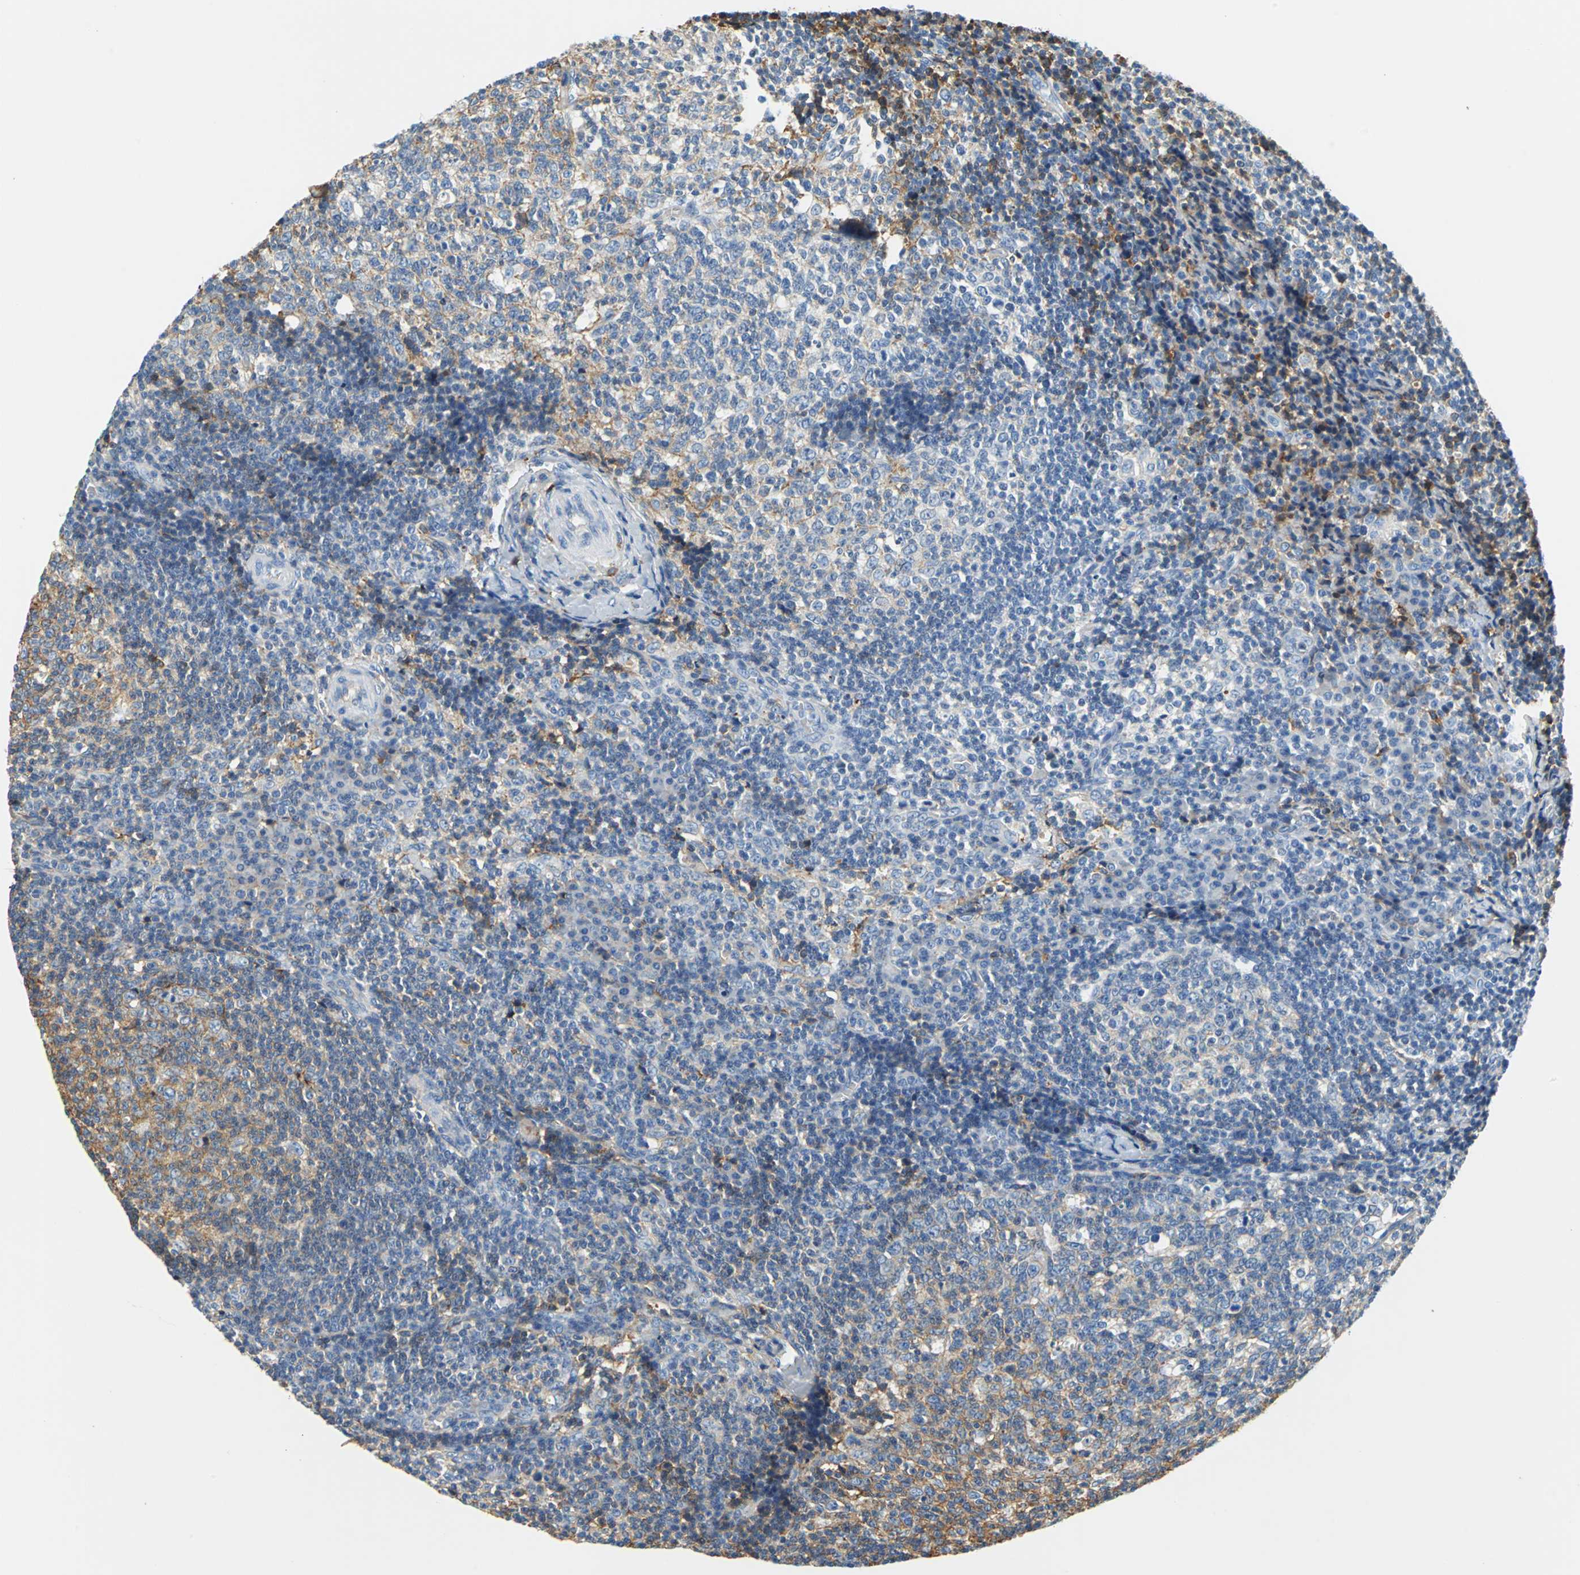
{"staining": {"intensity": "moderate", "quantity": "25%-75%", "location": "cytoplasmic/membranous"}, "tissue": "lymph node", "cell_type": "Germinal center cells", "image_type": "normal", "snomed": [{"axis": "morphology", "description": "Normal tissue, NOS"}, {"axis": "morphology", "description": "Inflammation, NOS"}, {"axis": "topography", "description": "Lymph node"}], "caption": "Protein expression by immunohistochemistry (IHC) reveals moderate cytoplasmic/membranous positivity in approximately 25%-75% of germinal center cells in benign lymph node.", "gene": "ALB", "patient": {"sex": "male", "age": 55}}